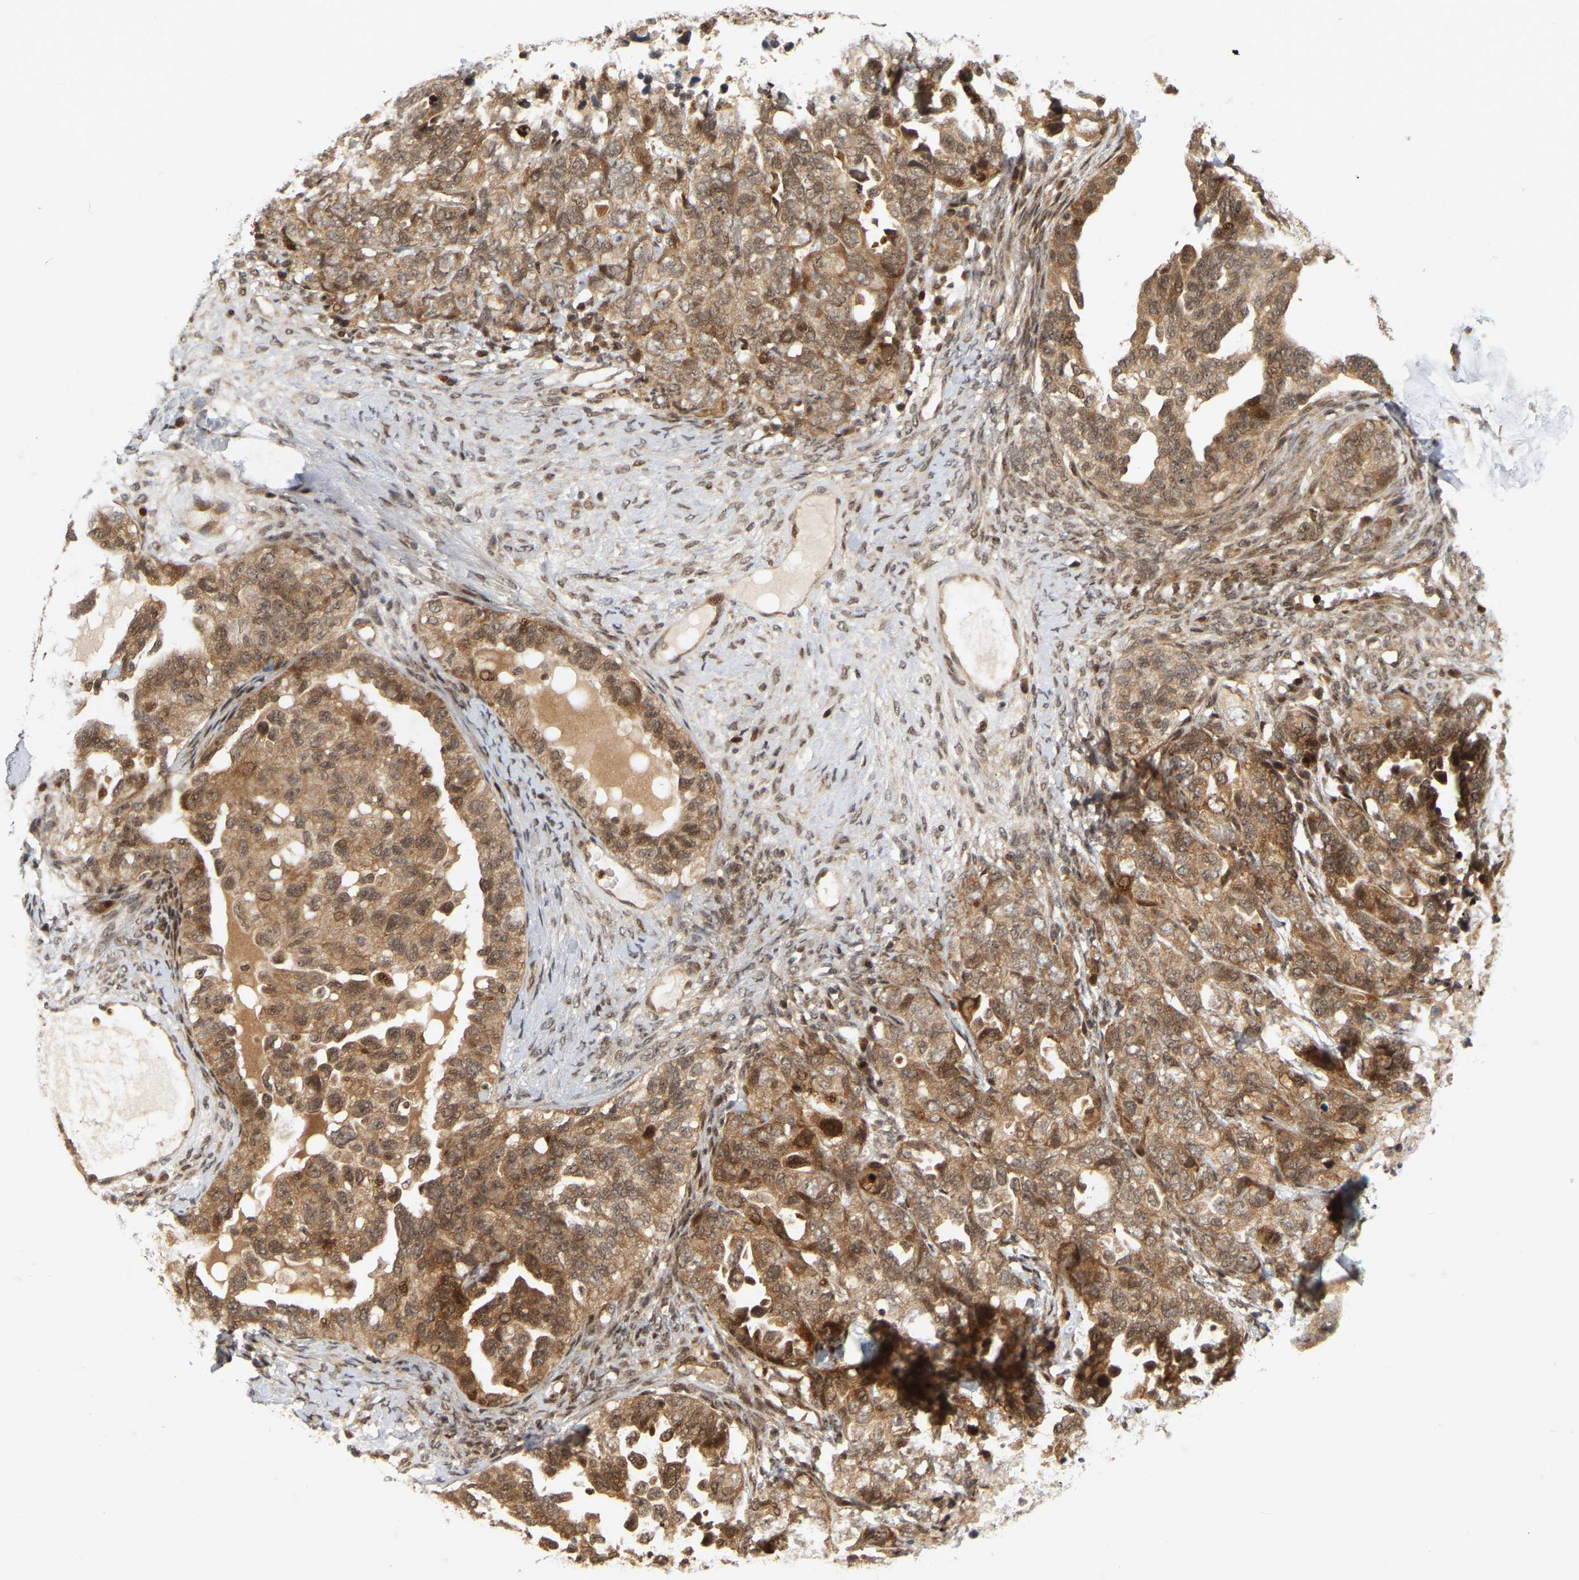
{"staining": {"intensity": "moderate", "quantity": ">75%", "location": "cytoplasmic/membranous,nuclear"}, "tissue": "ovarian cancer", "cell_type": "Tumor cells", "image_type": "cancer", "snomed": [{"axis": "morphology", "description": "Cystadenocarcinoma, serous, NOS"}, {"axis": "topography", "description": "Ovary"}], "caption": "Protein staining by immunohistochemistry (IHC) shows moderate cytoplasmic/membranous and nuclear expression in about >75% of tumor cells in serous cystadenocarcinoma (ovarian).", "gene": "NFE2L2", "patient": {"sex": "female", "age": 82}}